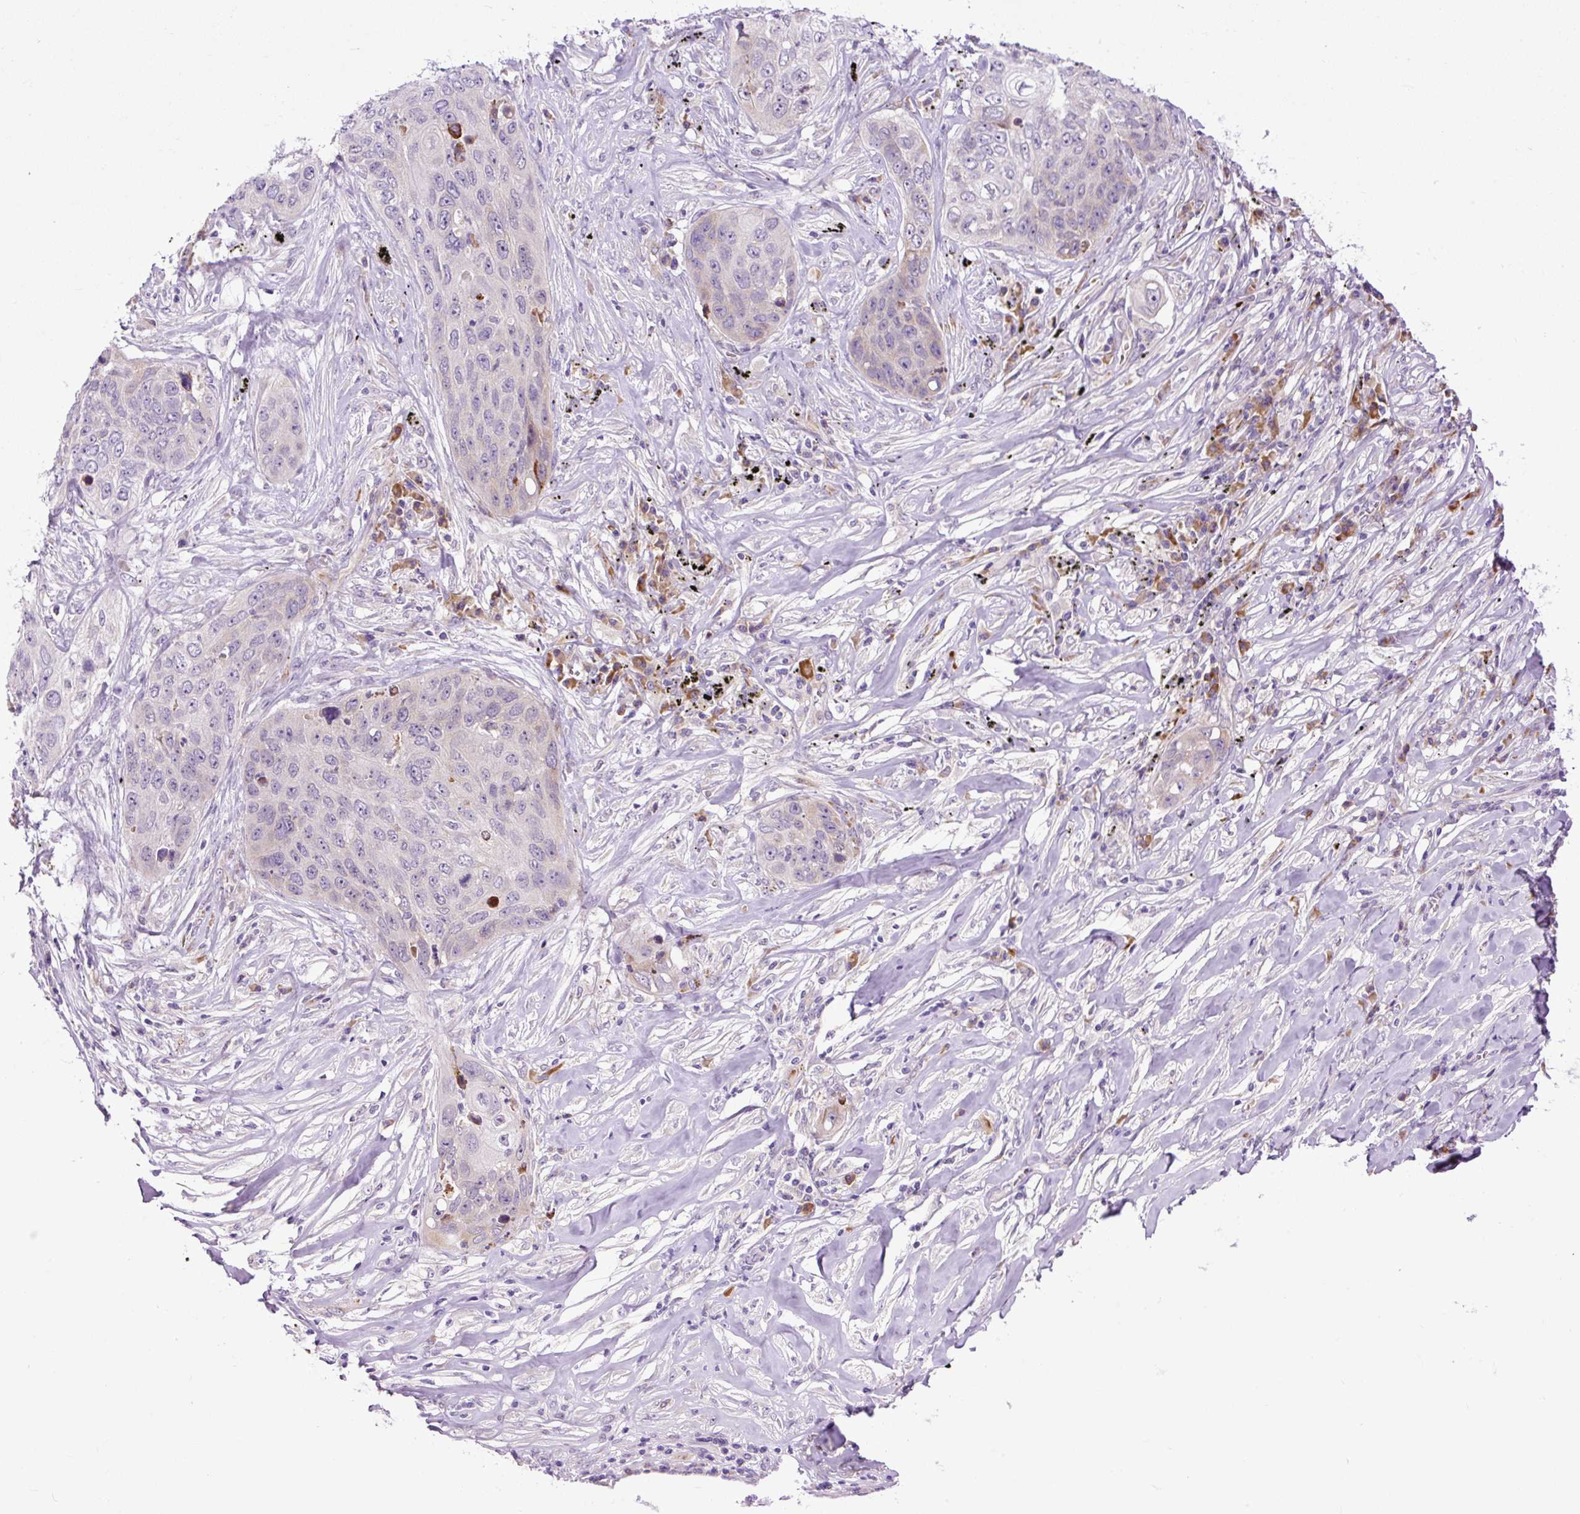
{"staining": {"intensity": "moderate", "quantity": "<25%", "location": "cytoplasmic/membranous"}, "tissue": "lung cancer", "cell_type": "Tumor cells", "image_type": "cancer", "snomed": [{"axis": "morphology", "description": "Squamous cell carcinoma, NOS"}, {"axis": "topography", "description": "Lung"}], "caption": "Protein expression analysis of squamous cell carcinoma (lung) demonstrates moderate cytoplasmic/membranous staining in approximately <25% of tumor cells. The protein is stained brown, and the nuclei are stained in blue (DAB (3,3'-diaminobenzidine) IHC with brightfield microscopy, high magnification).", "gene": "FMC1", "patient": {"sex": "female", "age": 63}}